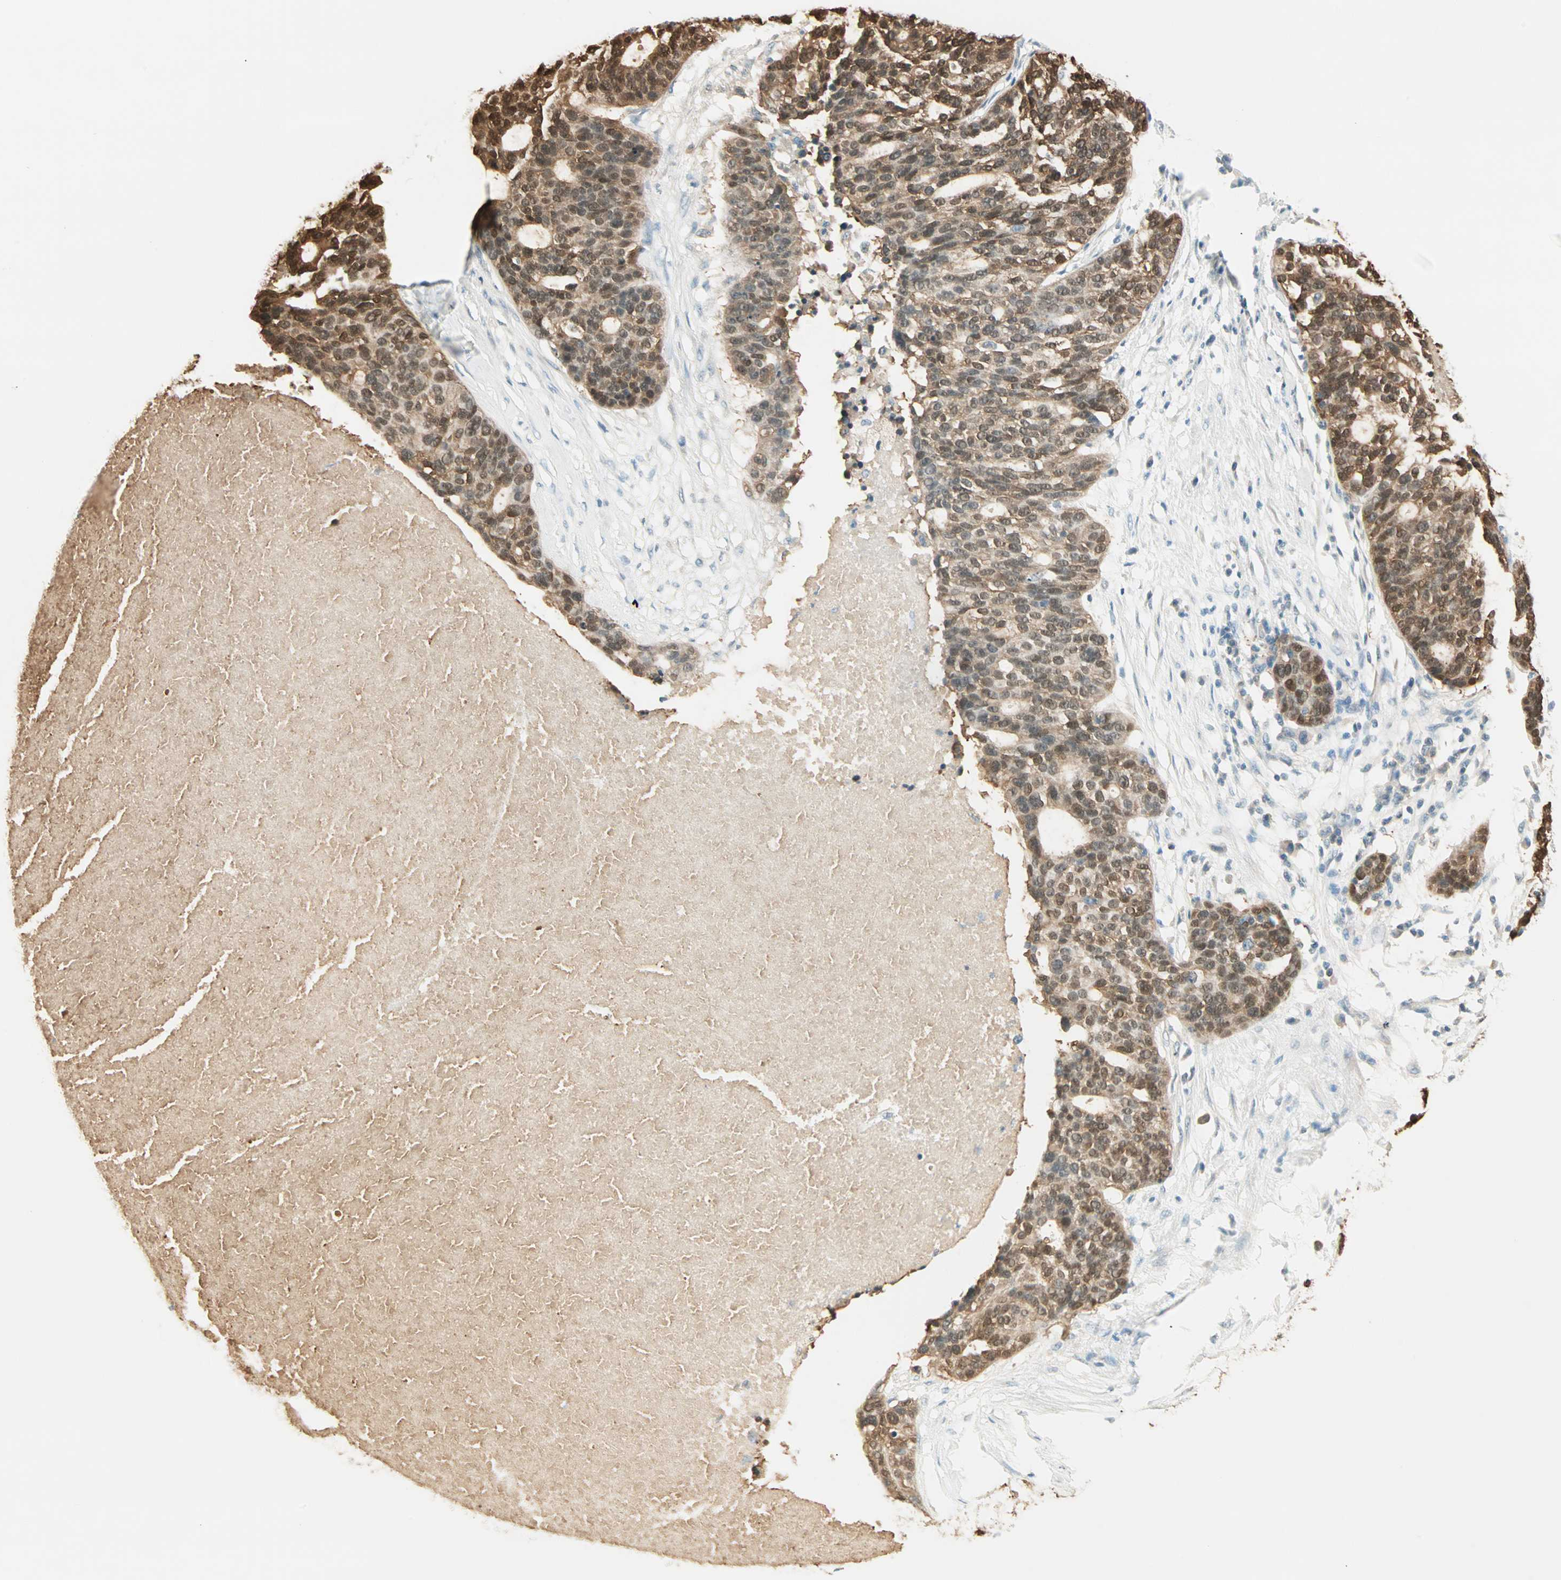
{"staining": {"intensity": "strong", "quantity": ">75%", "location": "cytoplasmic/membranous,nuclear"}, "tissue": "ovarian cancer", "cell_type": "Tumor cells", "image_type": "cancer", "snomed": [{"axis": "morphology", "description": "Cystadenocarcinoma, serous, NOS"}, {"axis": "topography", "description": "Ovary"}], "caption": "A photomicrograph of ovarian cancer stained for a protein exhibits strong cytoplasmic/membranous and nuclear brown staining in tumor cells.", "gene": "S100A1", "patient": {"sex": "female", "age": 59}}